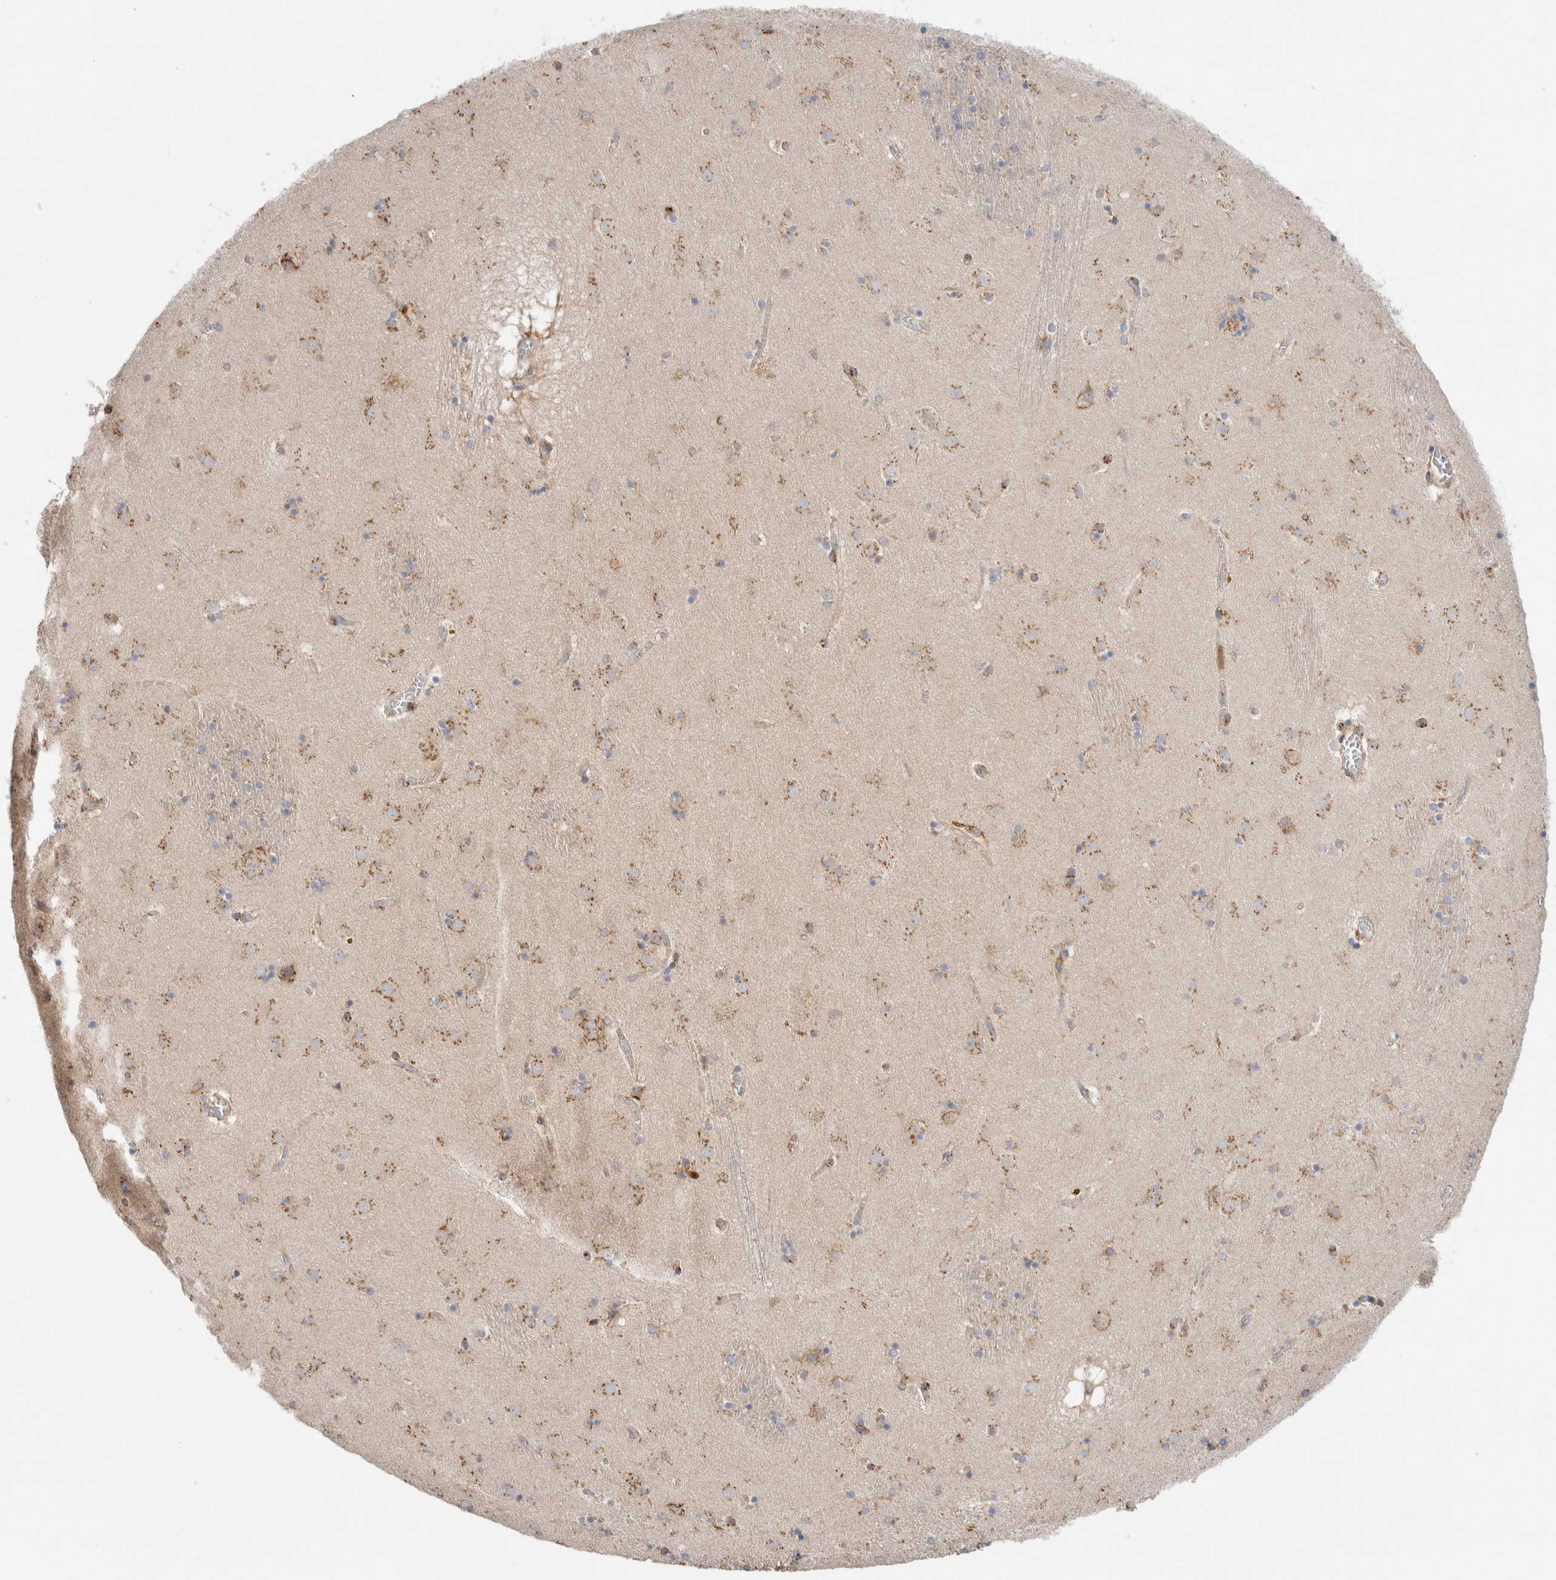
{"staining": {"intensity": "moderate", "quantity": "25%-75%", "location": "cytoplasmic/membranous"}, "tissue": "caudate", "cell_type": "Glial cells", "image_type": "normal", "snomed": [{"axis": "morphology", "description": "Normal tissue, NOS"}, {"axis": "topography", "description": "Lateral ventricle wall"}], "caption": "The immunohistochemical stain highlights moderate cytoplasmic/membranous staining in glial cells of unremarkable caudate. The protein of interest is stained brown, and the nuclei are stained in blue (DAB IHC with brightfield microscopy, high magnification).", "gene": "P4HA1", "patient": {"sex": "male", "age": 70}}